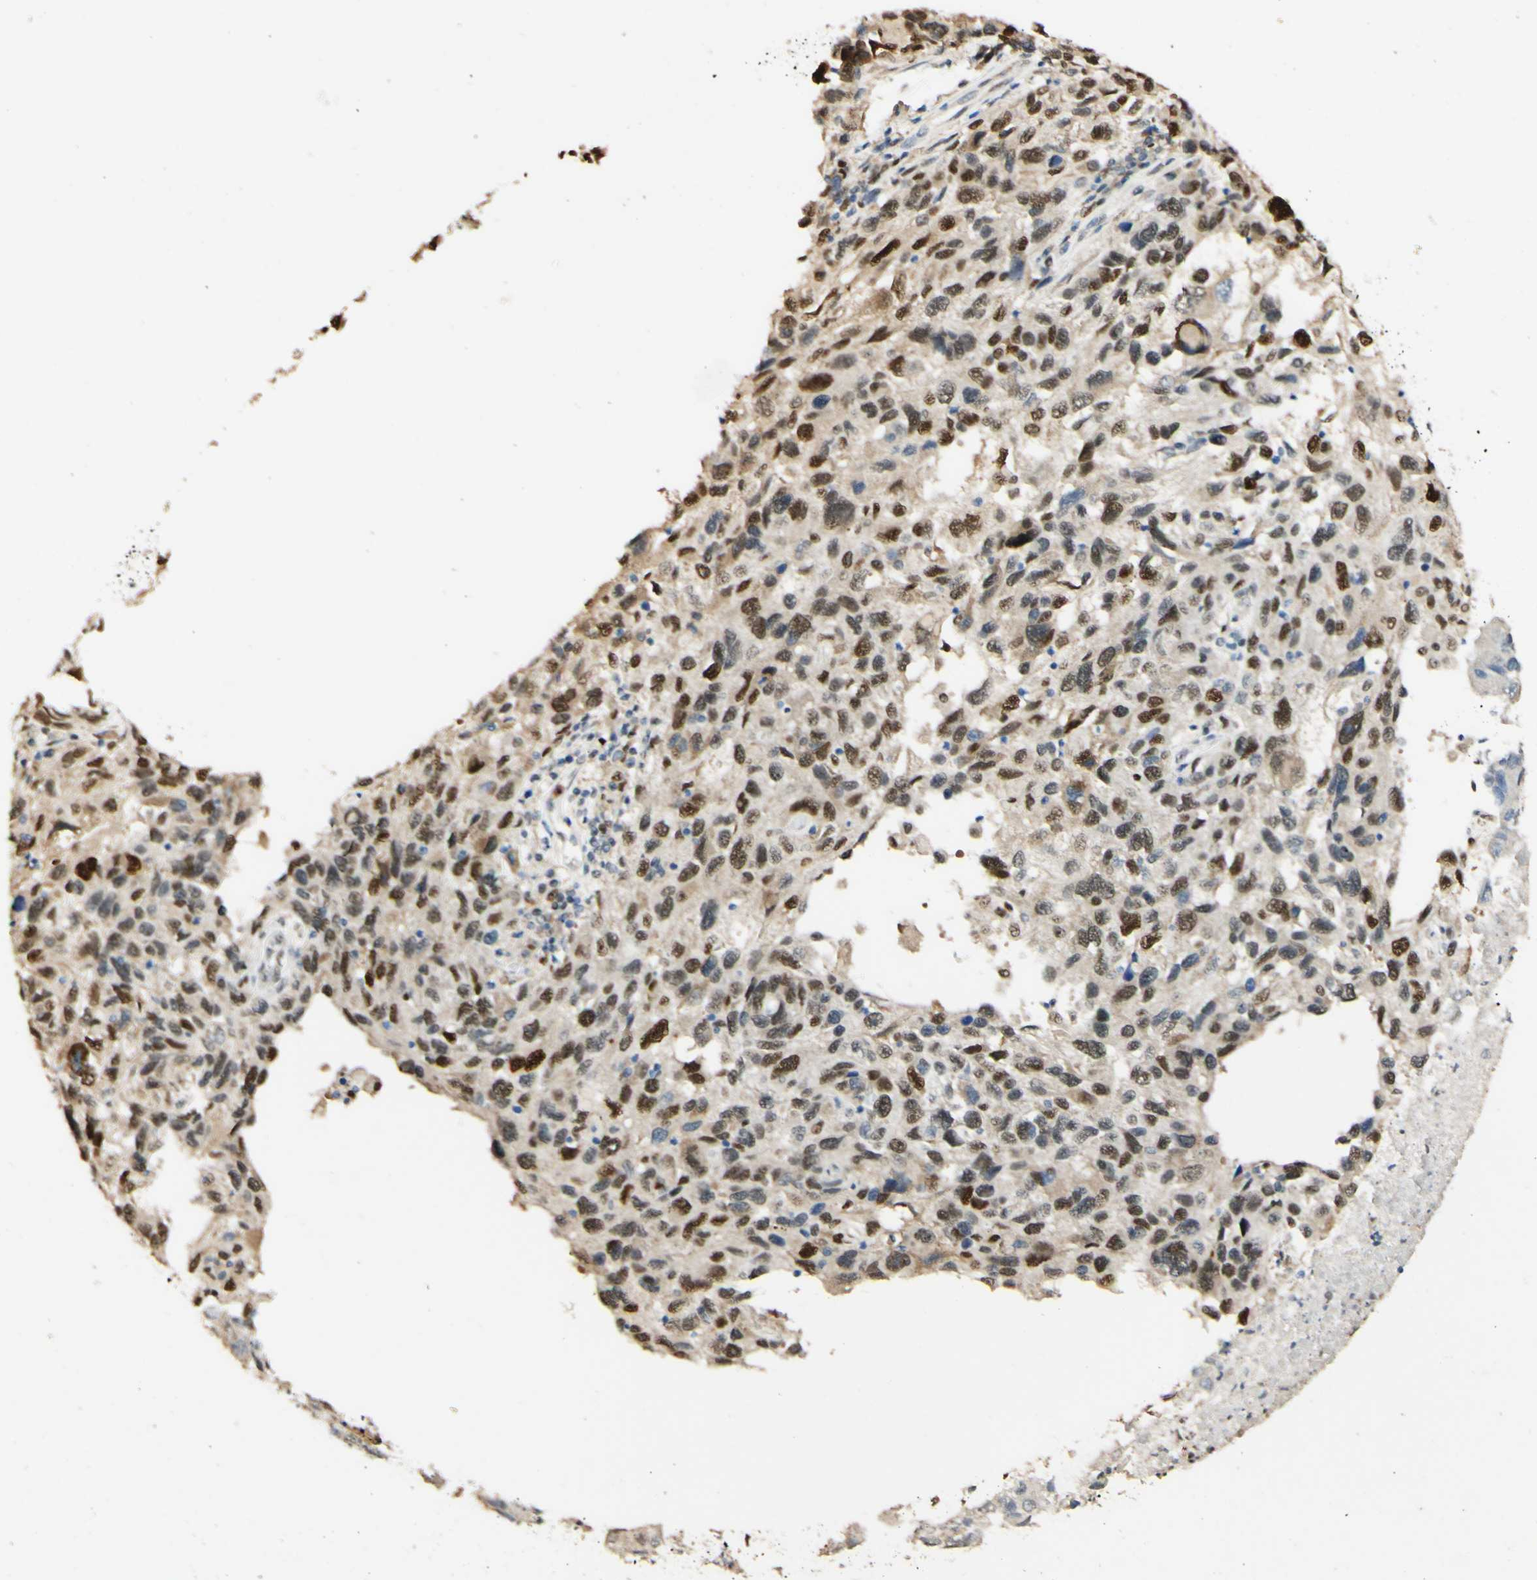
{"staining": {"intensity": "strong", "quantity": ">75%", "location": "nuclear"}, "tissue": "melanoma", "cell_type": "Tumor cells", "image_type": "cancer", "snomed": [{"axis": "morphology", "description": "Malignant melanoma, NOS"}, {"axis": "topography", "description": "Skin"}], "caption": "Protein staining of melanoma tissue shows strong nuclear staining in about >75% of tumor cells. (DAB (3,3'-diaminobenzidine) IHC, brown staining for protein, blue staining for nuclei).", "gene": "MAP3K4", "patient": {"sex": "male", "age": 53}}